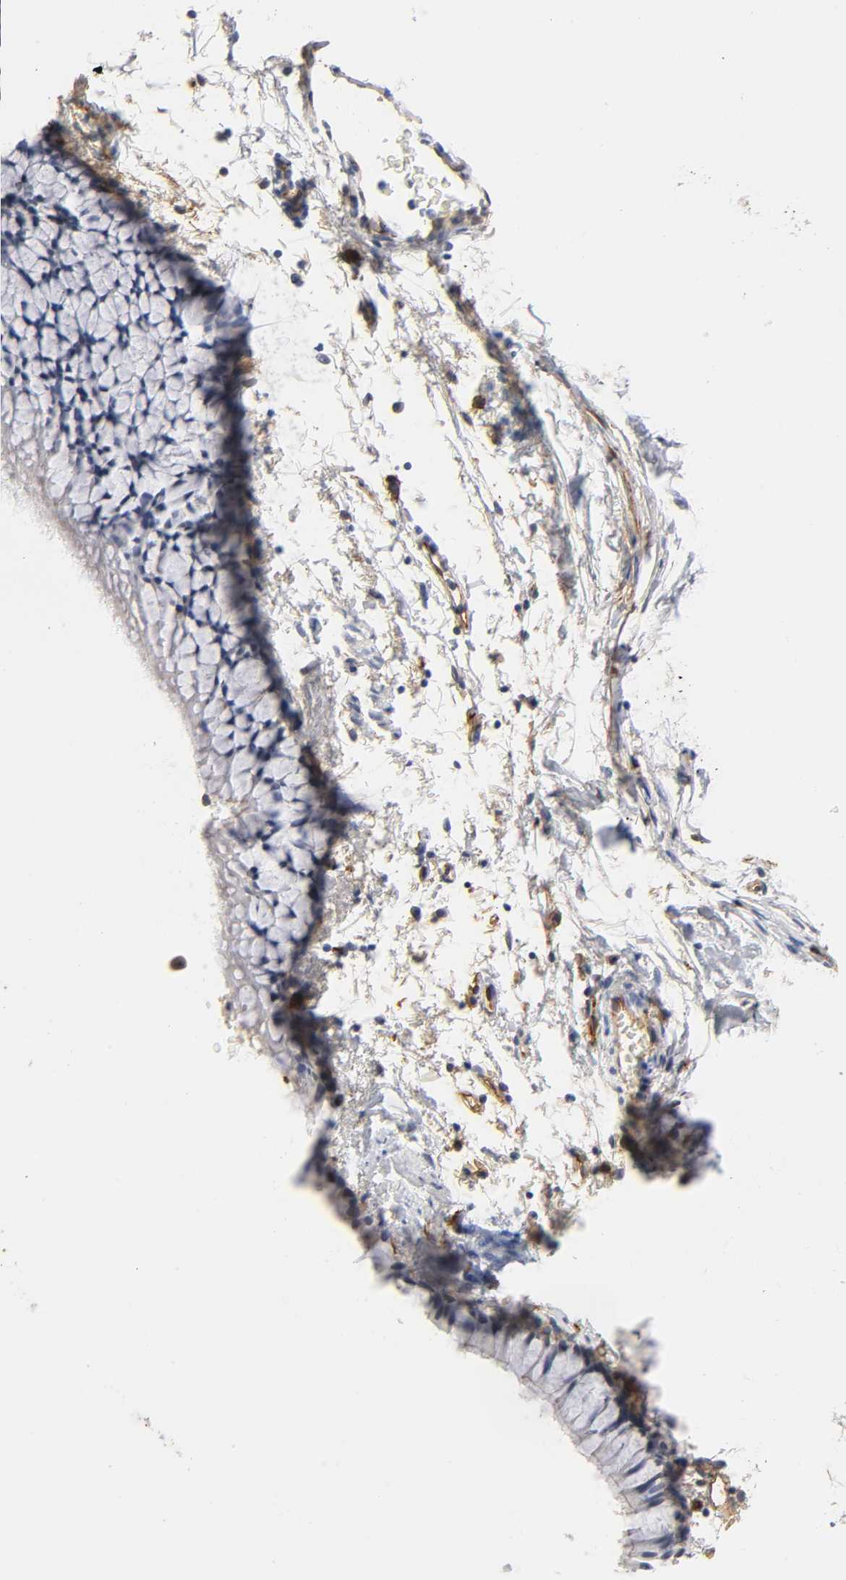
{"staining": {"intensity": "negative", "quantity": "none", "location": "none"}, "tissue": "bronchus", "cell_type": "Respiratory epithelial cells", "image_type": "normal", "snomed": [{"axis": "morphology", "description": "Normal tissue, NOS"}, {"axis": "topography", "description": "Bronchus"}], "caption": "IHC image of unremarkable bronchus: bronchus stained with DAB displays no significant protein staining in respiratory epithelial cells.", "gene": "ICAM1", "patient": {"sex": "female", "age": 73}}